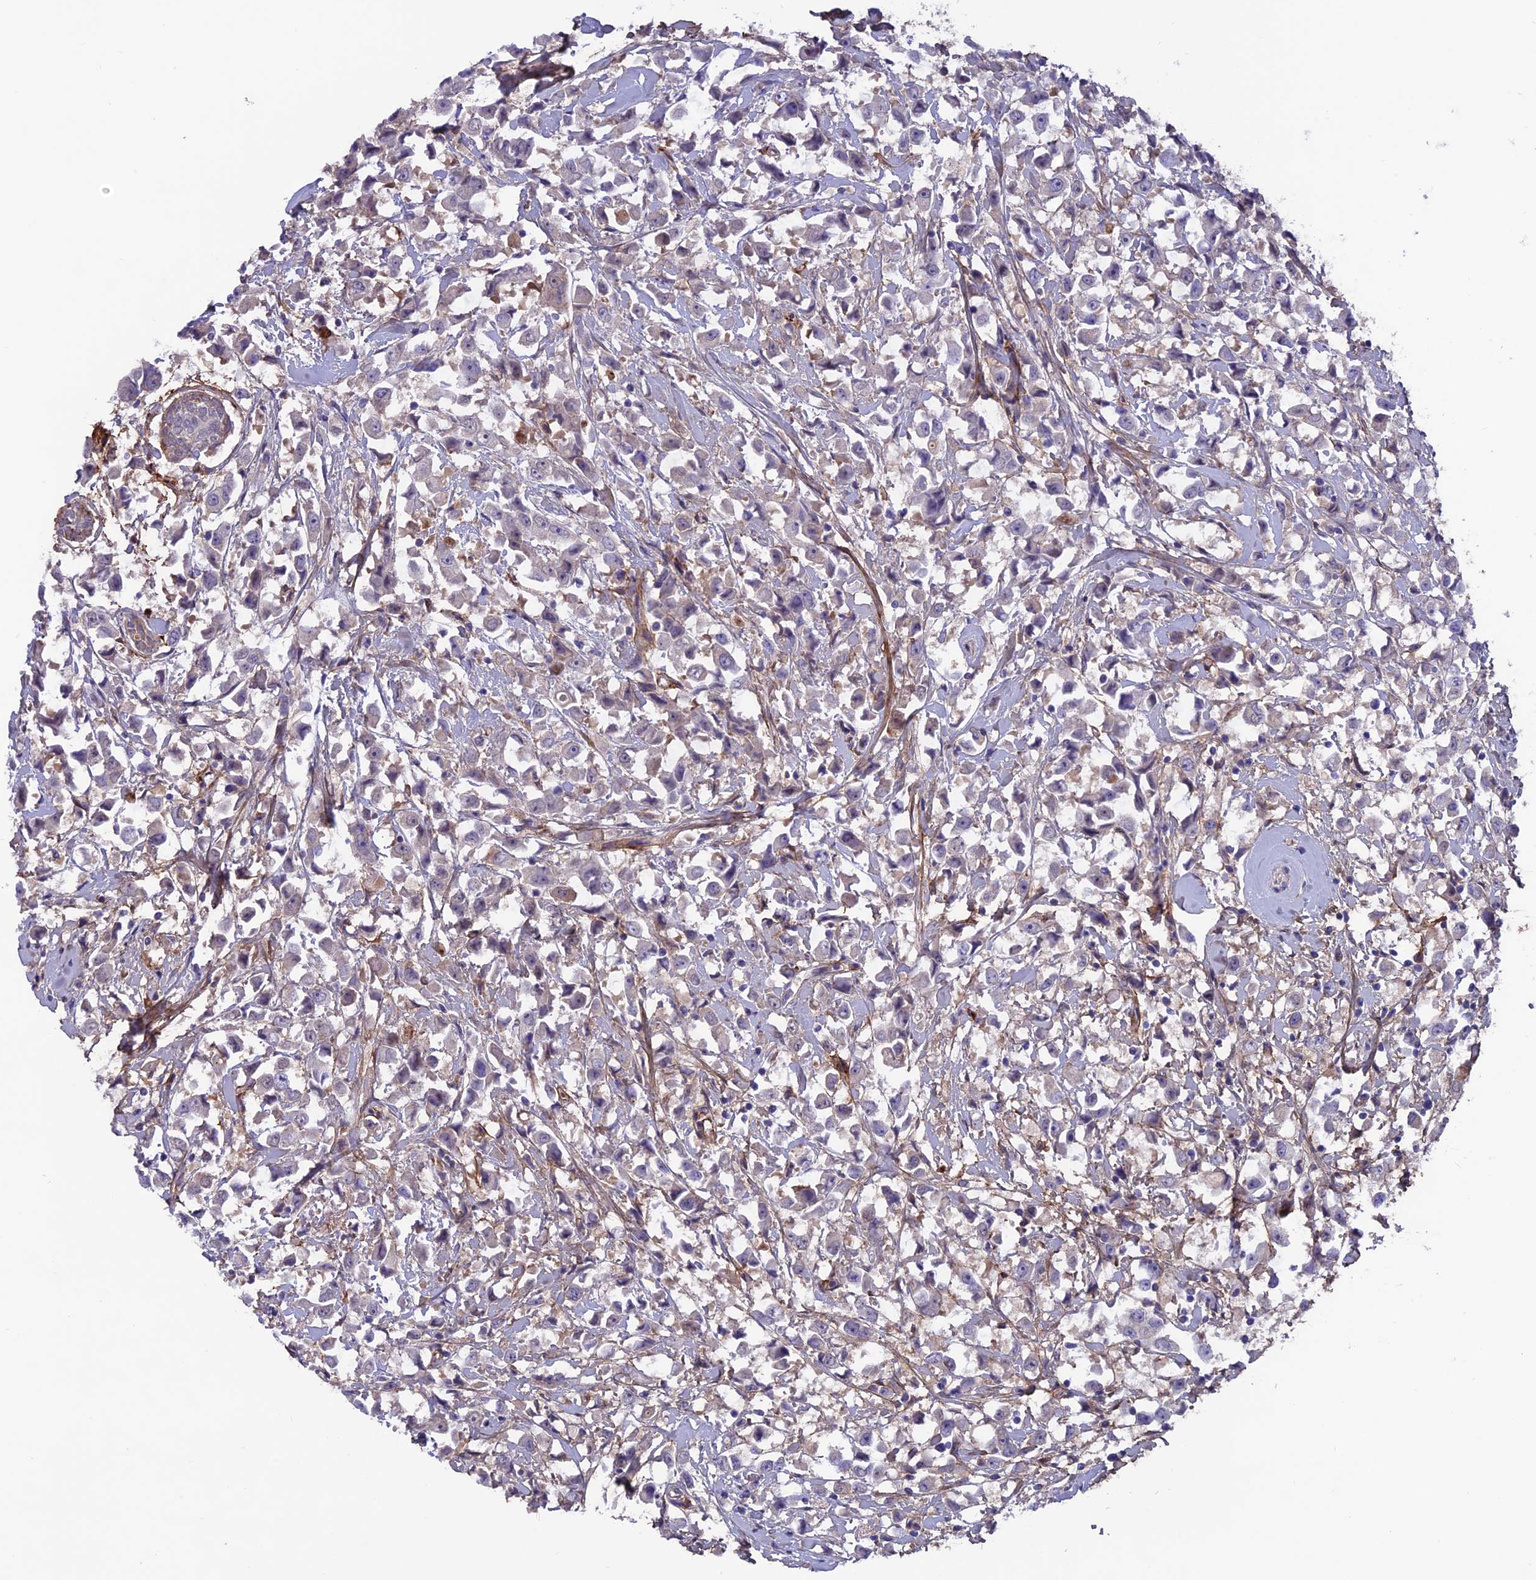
{"staining": {"intensity": "negative", "quantity": "none", "location": "none"}, "tissue": "breast cancer", "cell_type": "Tumor cells", "image_type": "cancer", "snomed": [{"axis": "morphology", "description": "Duct carcinoma"}, {"axis": "topography", "description": "Breast"}], "caption": "High magnification brightfield microscopy of breast intraductal carcinoma stained with DAB (brown) and counterstained with hematoxylin (blue): tumor cells show no significant expression.", "gene": "COL4A3", "patient": {"sex": "female", "age": 61}}